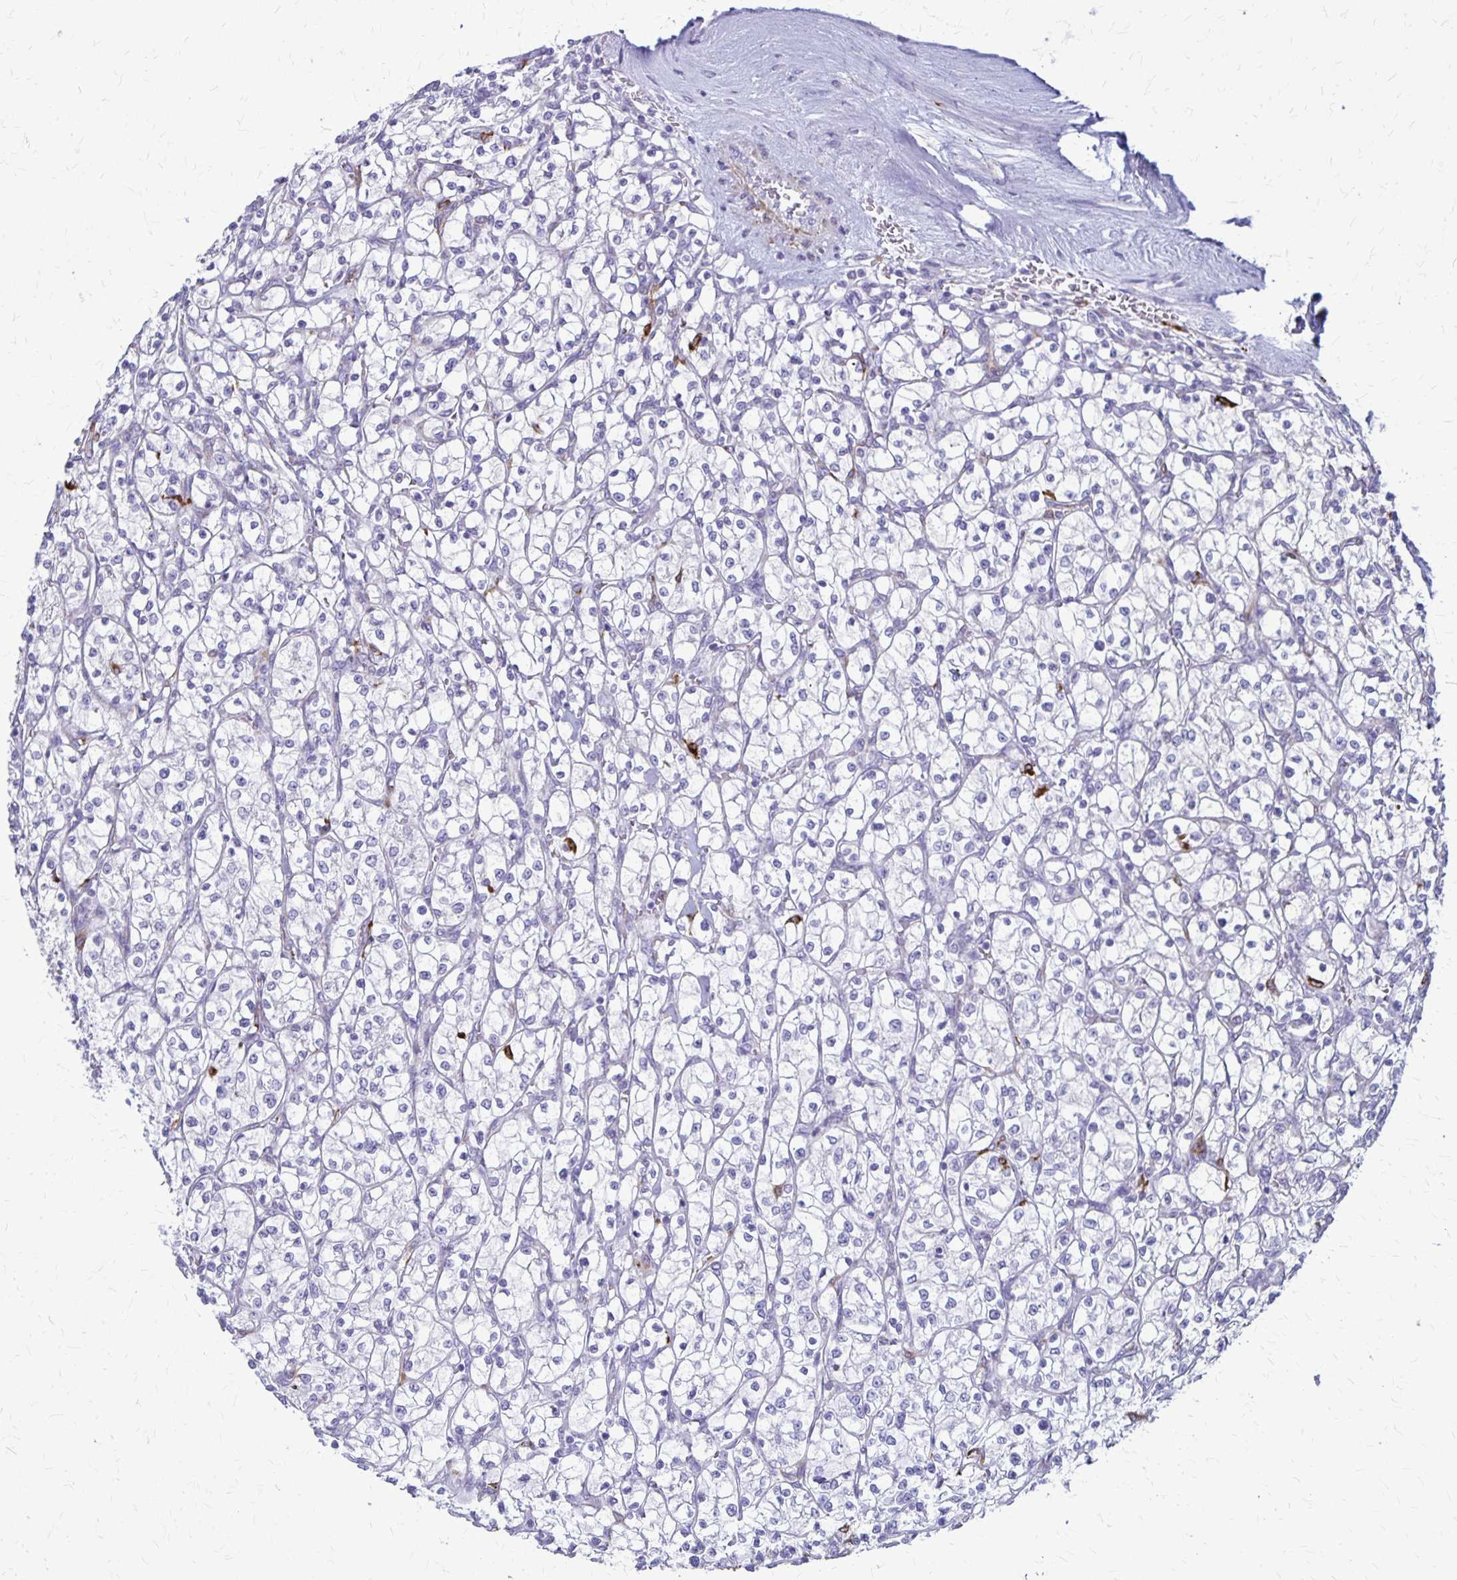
{"staining": {"intensity": "negative", "quantity": "none", "location": "none"}, "tissue": "renal cancer", "cell_type": "Tumor cells", "image_type": "cancer", "snomed": [{"axis": "morphology", "description": "Adenocarcinoma, NOS"}, {"axis": "topography", "description": "Kidney"}], "caption": "There is no significant expression in tumor cells of renal cancer.", "gene": "RTN1", "patient": {"sex": "female", "age": 64}}